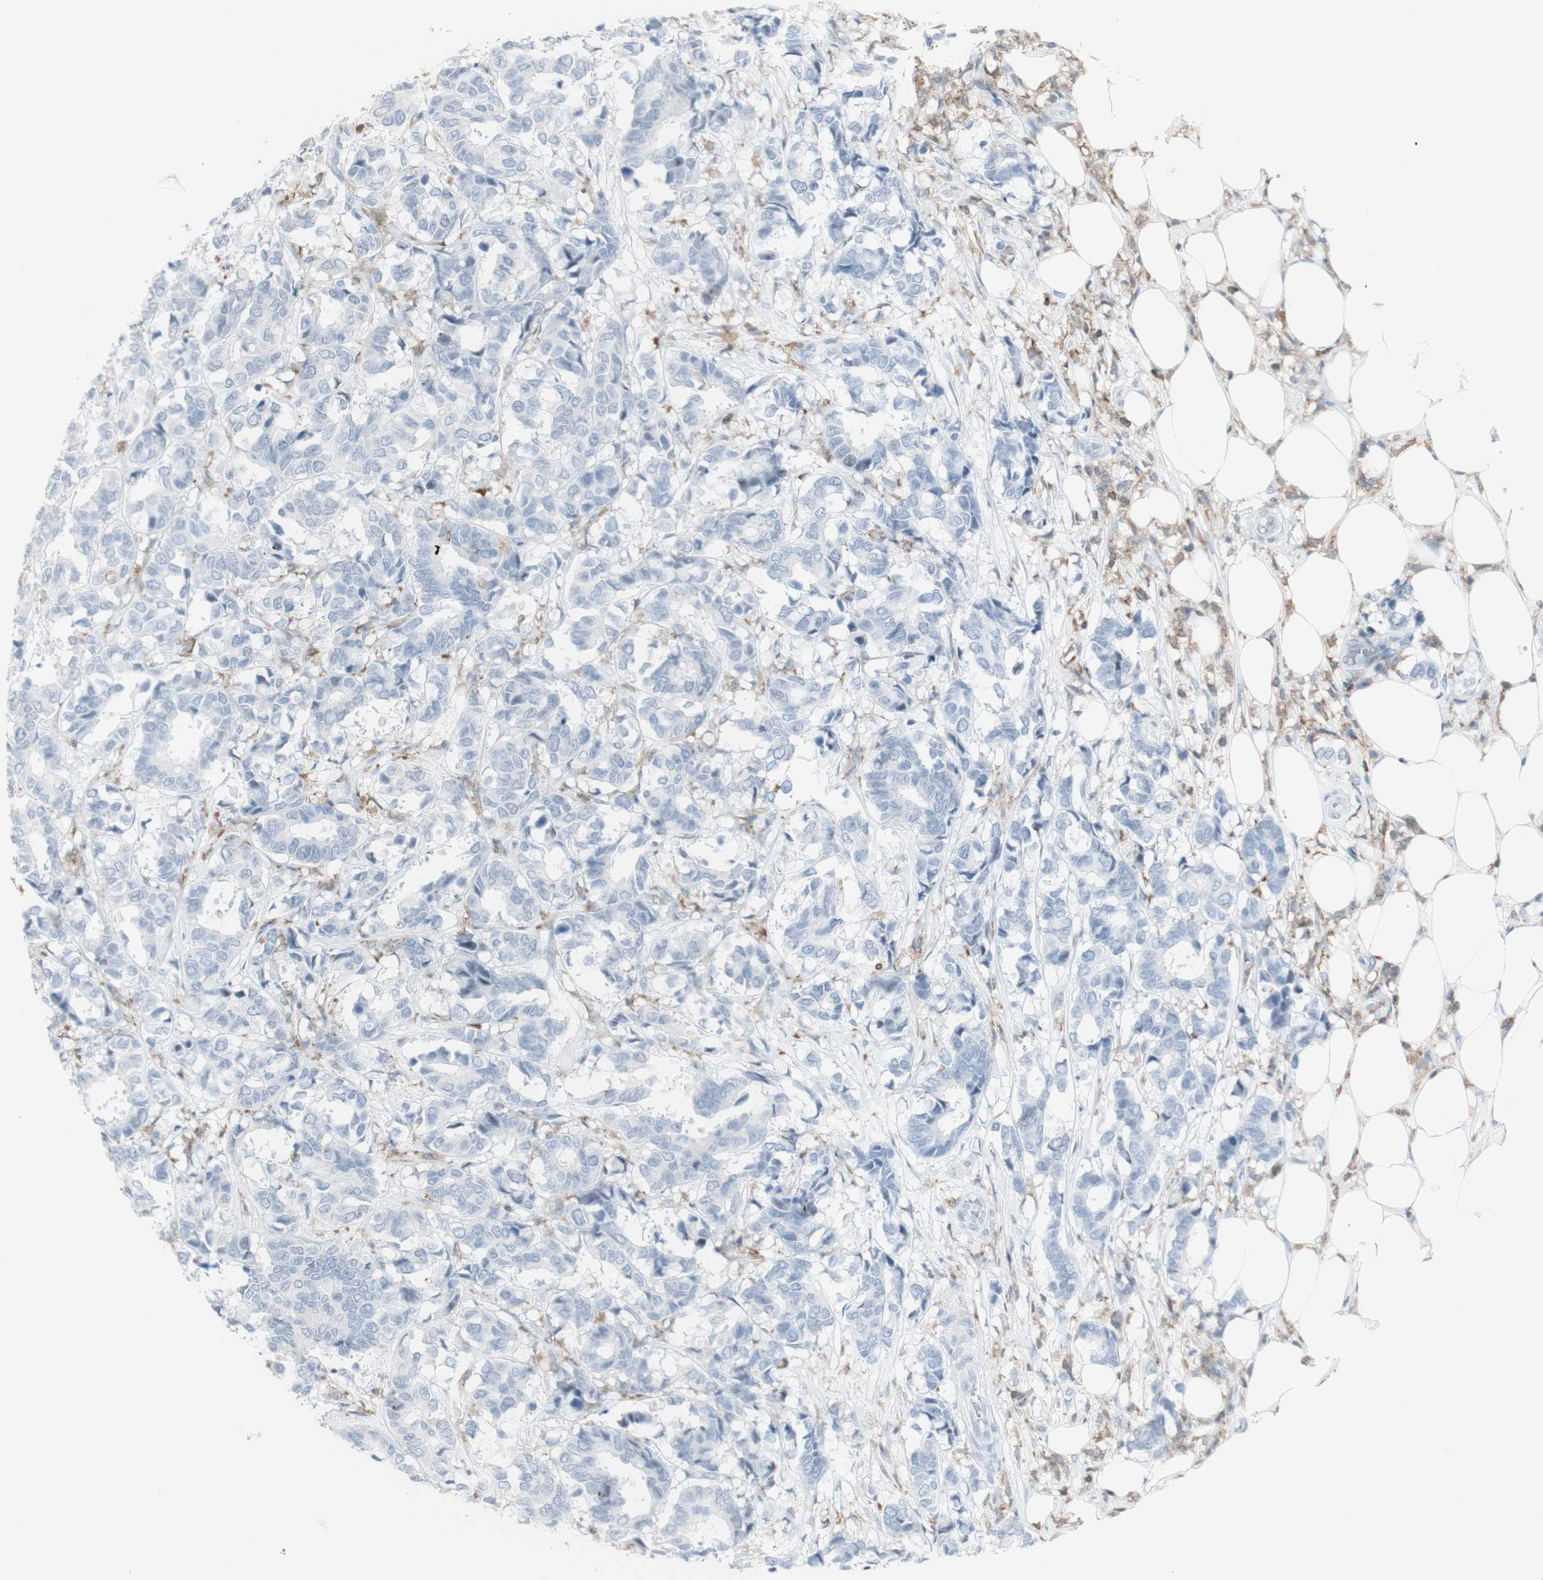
{"staining": {"intensity": "negative", "quantity": "none", "location": "none"}, "tissue": "breast cancer", "cell_type": "Tumor cells", "image_type": "cancer", "snomed": [{"axis": "morphology", "description": "Duct carcinoma"}, {"axis": "topography", "description": "Breast"}], "caption": "Tumor cells are negative for brown protein staining in breast cancer (invasive ductal carcinoma). (DAB immunohistochemistry (IHC) with hematoxylin counter stain).", "gene": "NRG1", "patient": {"sex": "female", "age": 87}}